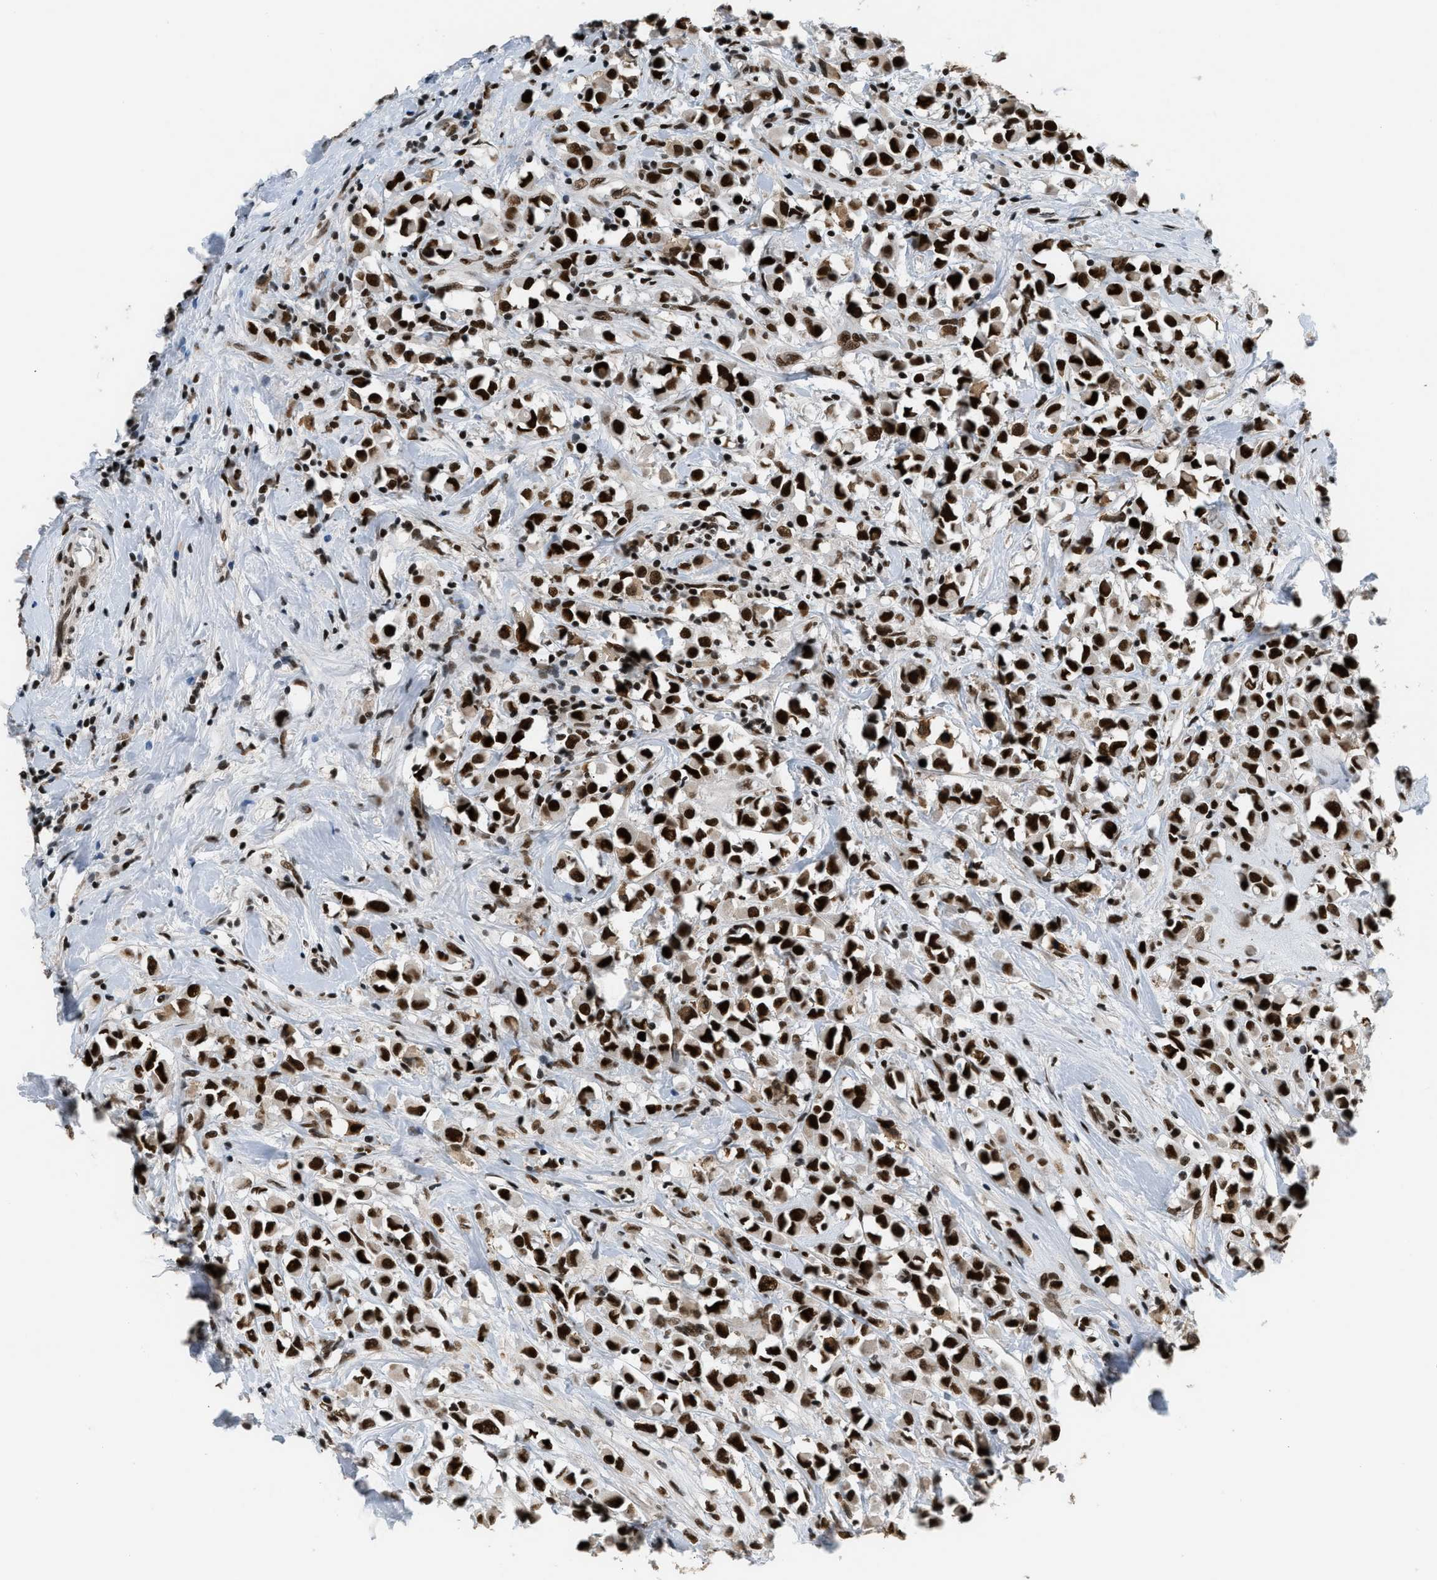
{"staining": {"intensity": "strong", "quantity": ">75%", "location": "nuclear"}, "tissue": "breast cancer", "cell_type": "Tumor cells", "image_type": "cancer", "snomed": [{"axis": "morphology", "description": "Duct carcinoma"}, {"axis": "topography", "description": "Breast"}], "caption": "The image exhibits staining of breast cancer (intraductal carcinoma), revealing strong nuclear protein expression (brown color) within tumor cells.", "gene": "SMARCB1", "patient": {"sex": "female", "age": 61}}